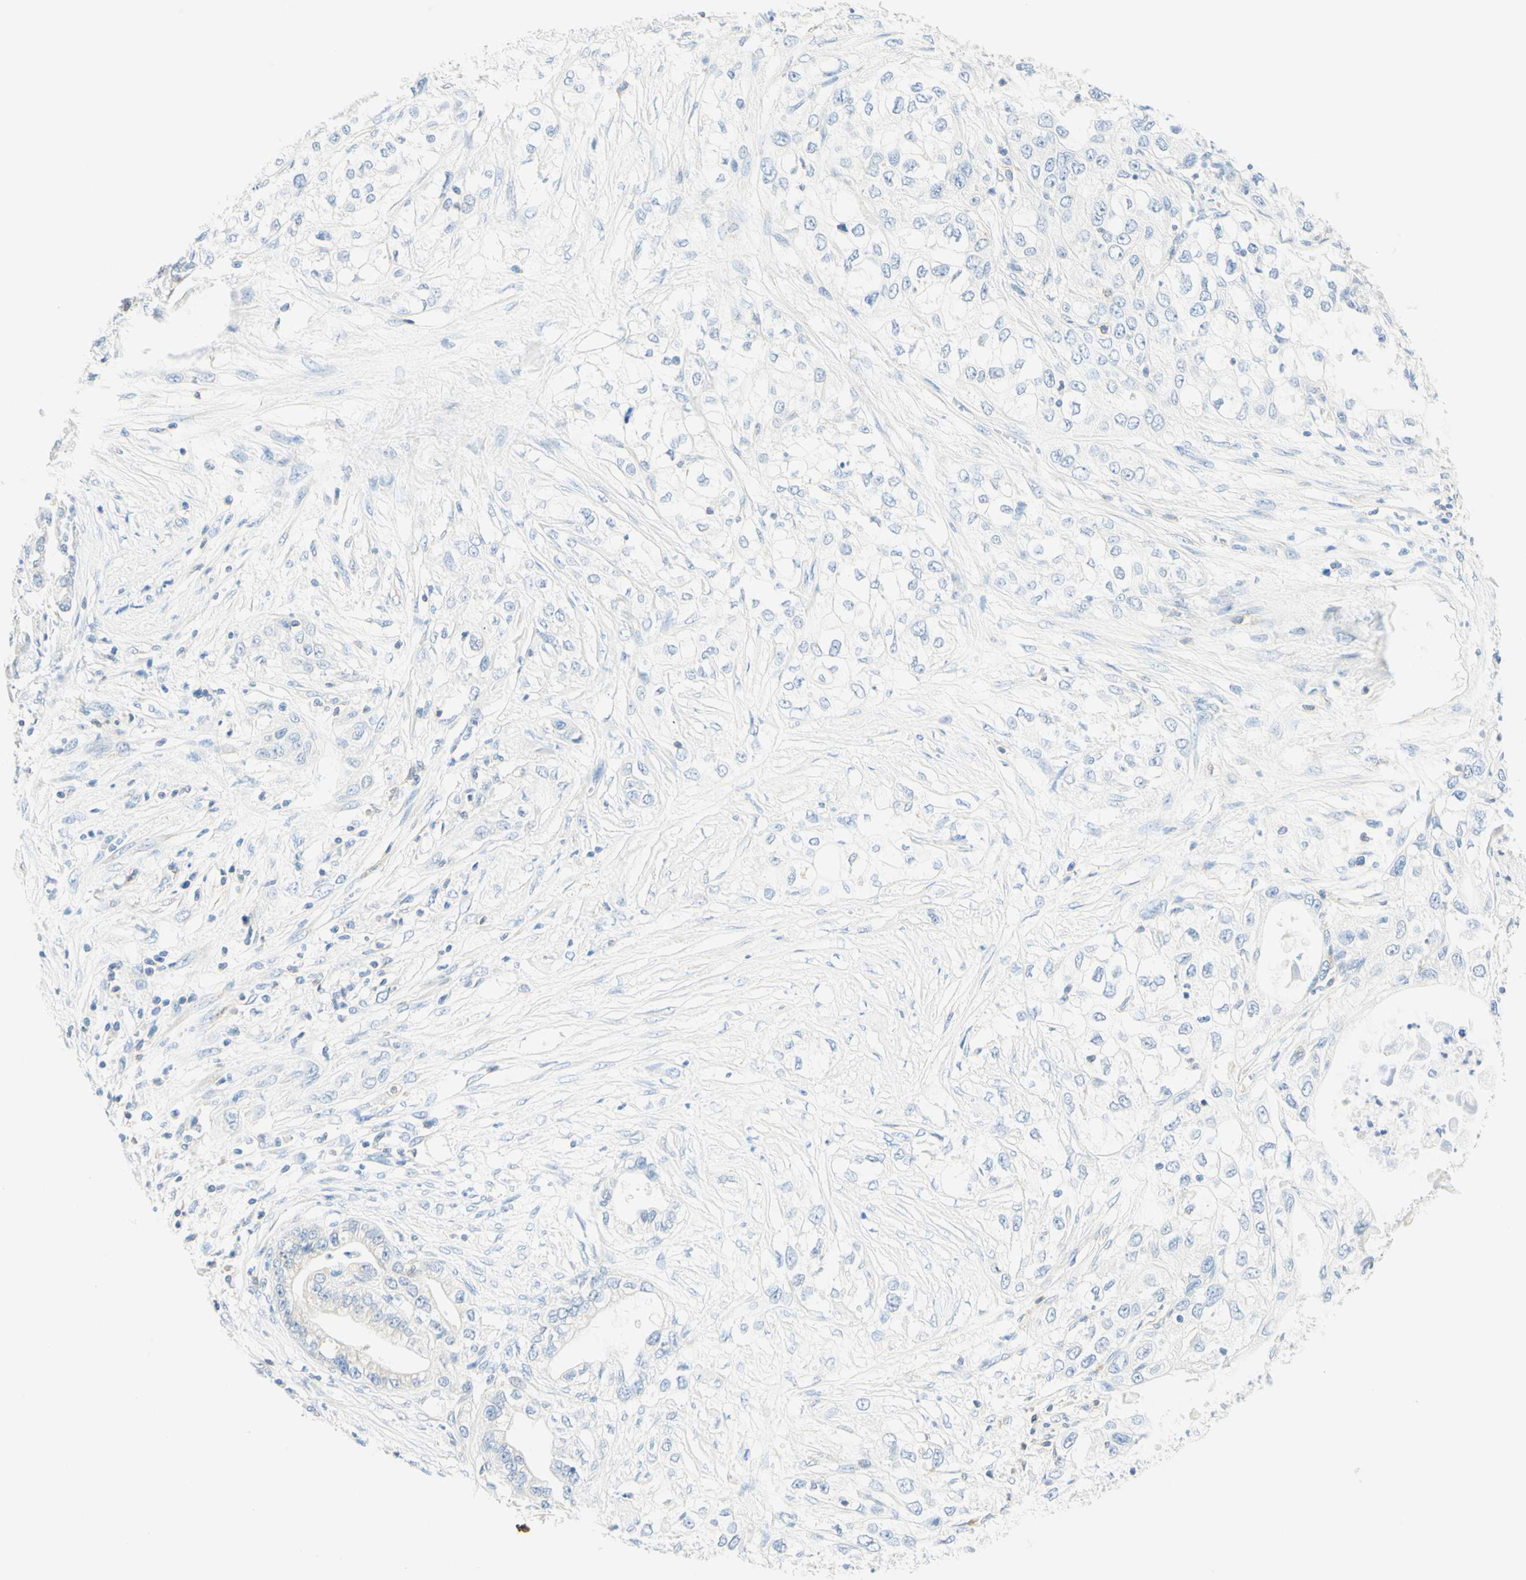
{"staining": {"intensity": "negative", "quantity": "none", "location": "none"}, "tissue": "pancreatic cancer", "cell_type": "Tumor cells", "image_type": "cancer", "snomed": [{"axis": "morphology", "description": "Adenocarcinoma, NOS"}, {"axis": "topography", "description": "Pancreas"}], "caption": "DAB immunohistochemical staining of pancreatic adenocarcinoma displays no significant staining in tumor cells.", "gene": "LAT", "patient": {"sex": "female", "age": 70}}